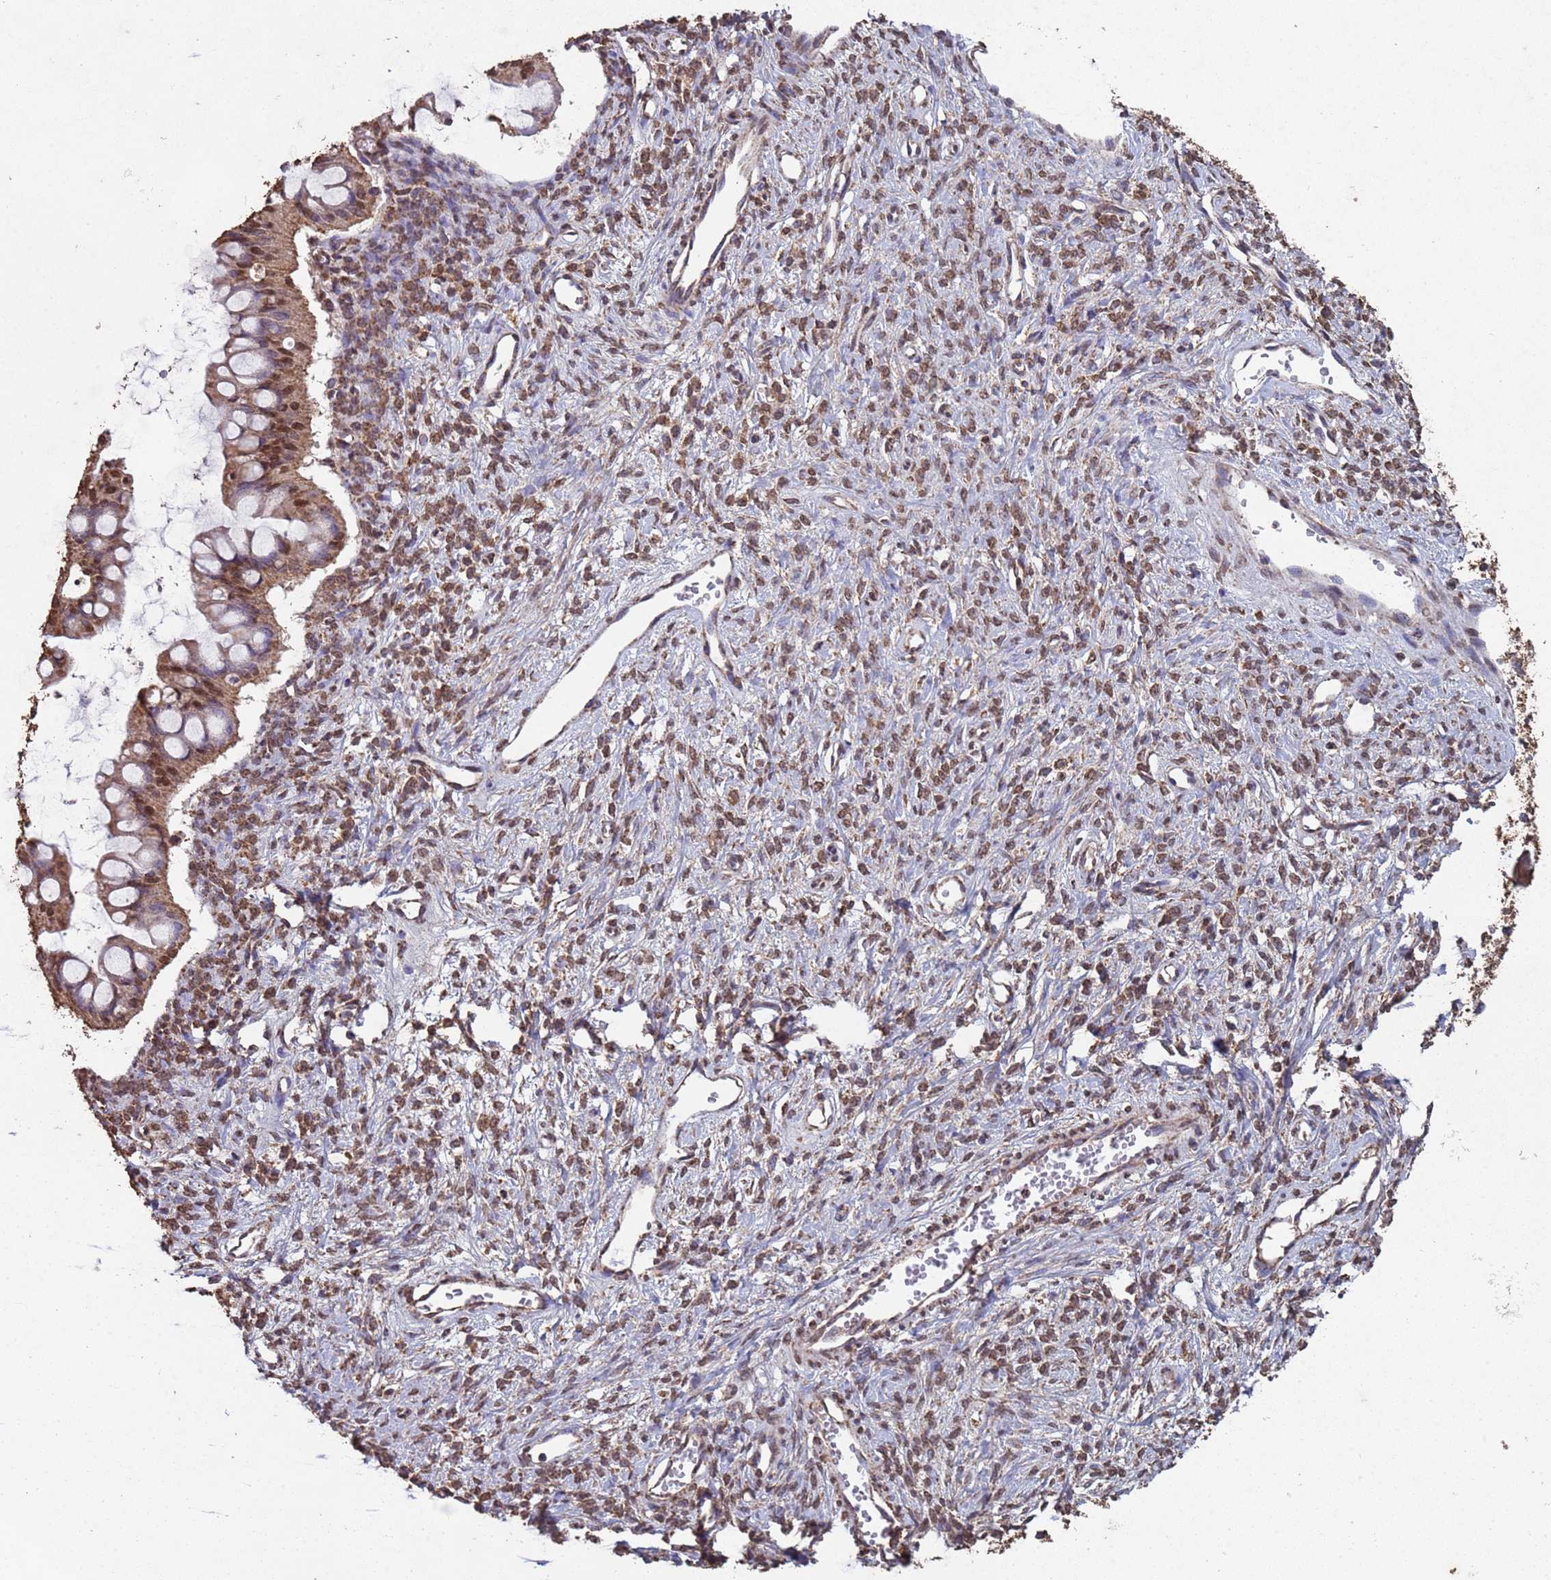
{"staining": {"intensity": "moderate", "quantity": ">75%", "location": "cytoplasmic/membranous,nuclear"}, "tissue": "ovarian cancer", "cell_type": "Tumor cells", "image_type": "cancer", "snomed": [{"axis": "morphology", "description": "Cystadenocarcinoma, mucinous, NOS"}, {"axis": "topography", "description": "Ovary"}], "caption": "Human ovarian cancer stained with a brown dye displays moderate cytoplasmic/membranous and nuclear positive positivity in approximately >75% of tumor cells.", "gene": "HDAC10", "patient": {"sex": "female", "age": 73}}